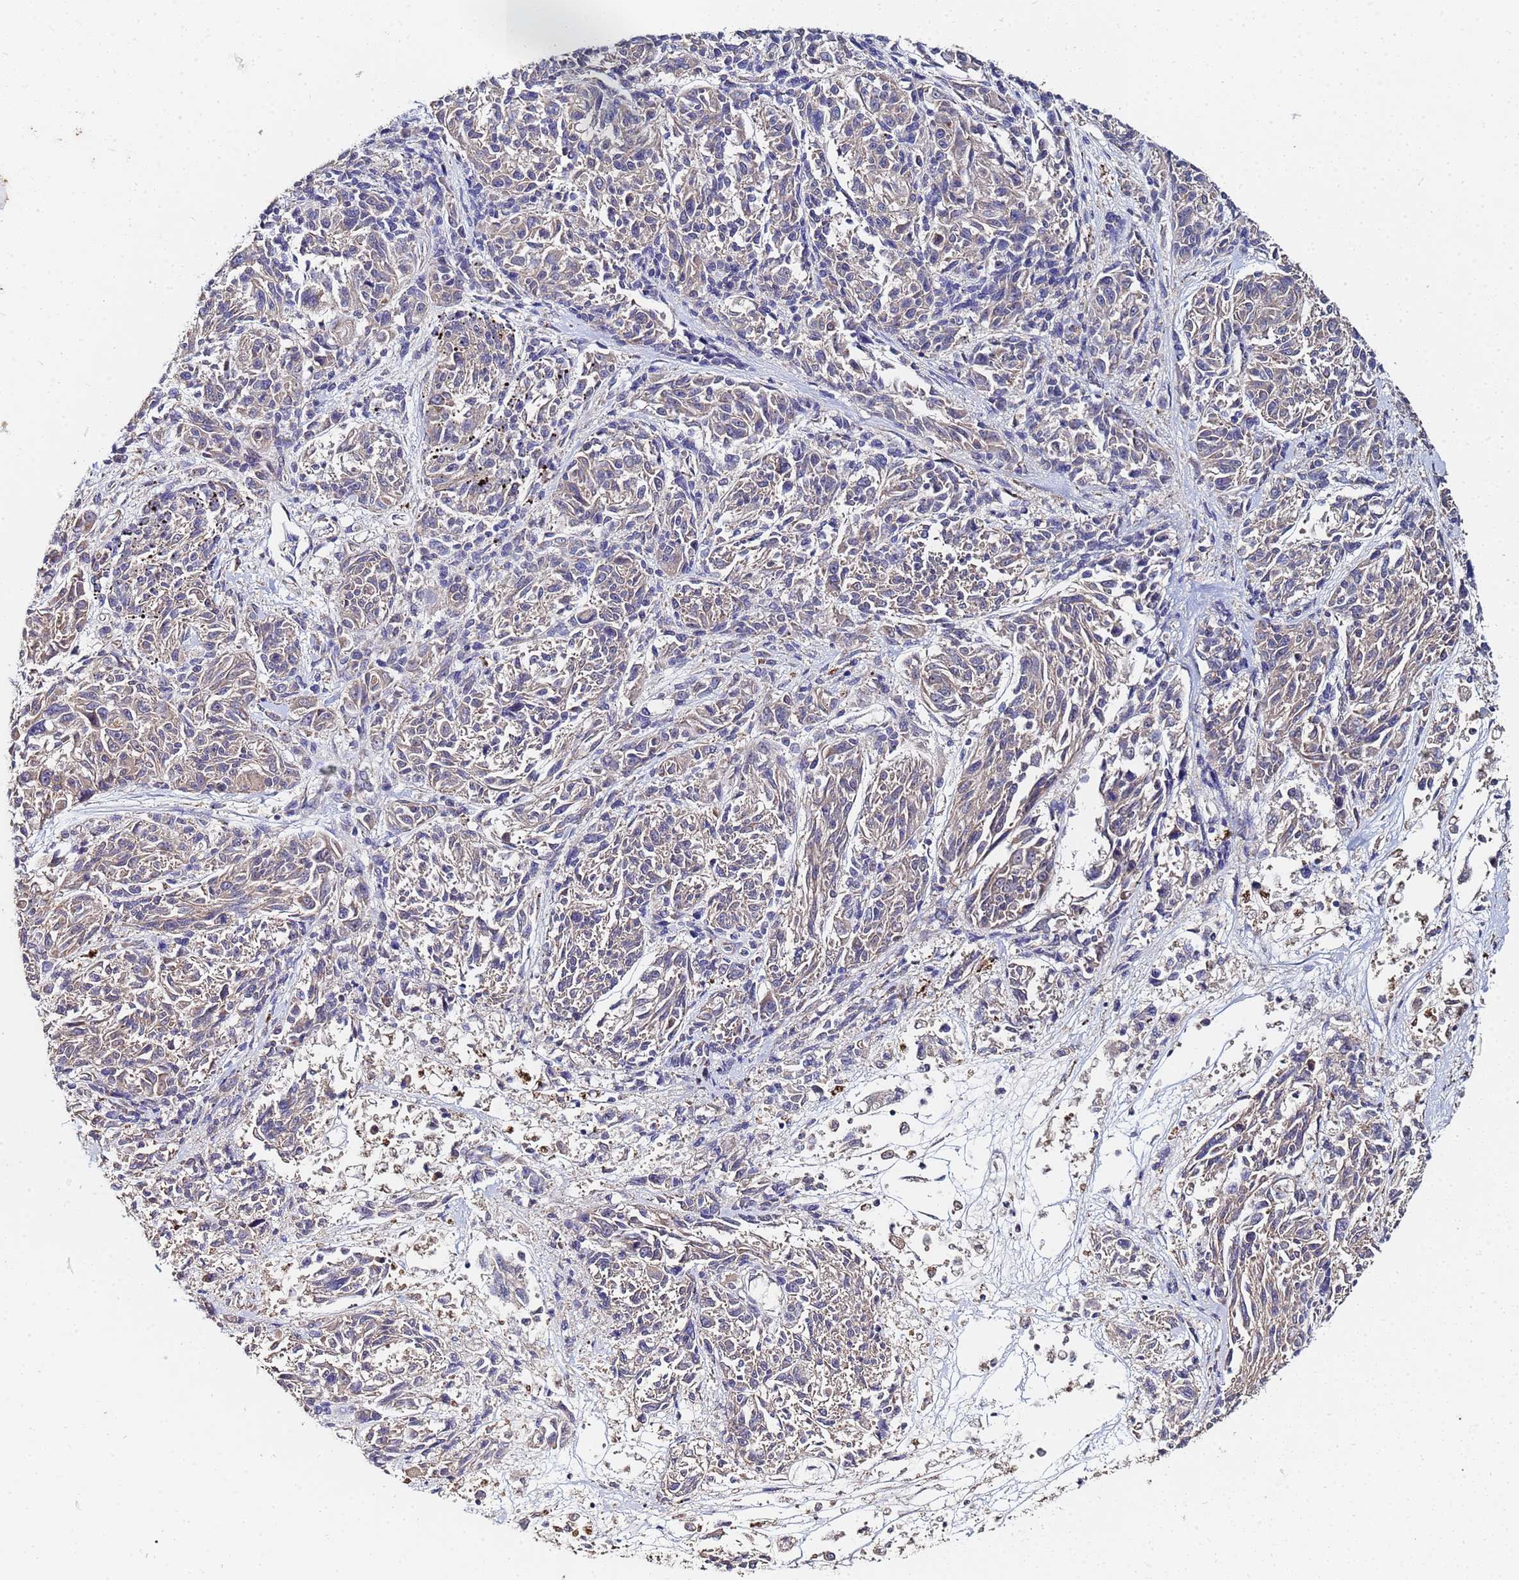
{"staining": {"intensity": "weak", "quantity": "<25%", "location": "cytoplasmic/membranous"}, "tissue": "melanoma", "cell_type": "Tumor cells", "image_type": "cancer", "snomed": [{"axis": "morphology", "description": "Malignant melanoma, NOS"}, {"axis": "topography", "description": "Skin"}], "caption": "Immunohistochemistry (IHC) of human melanoma shows no staining in tumor cells. Nuclei are stained in blue.", "gene": "C5orf34", "patient": {"sex": "male", "age": 53}}